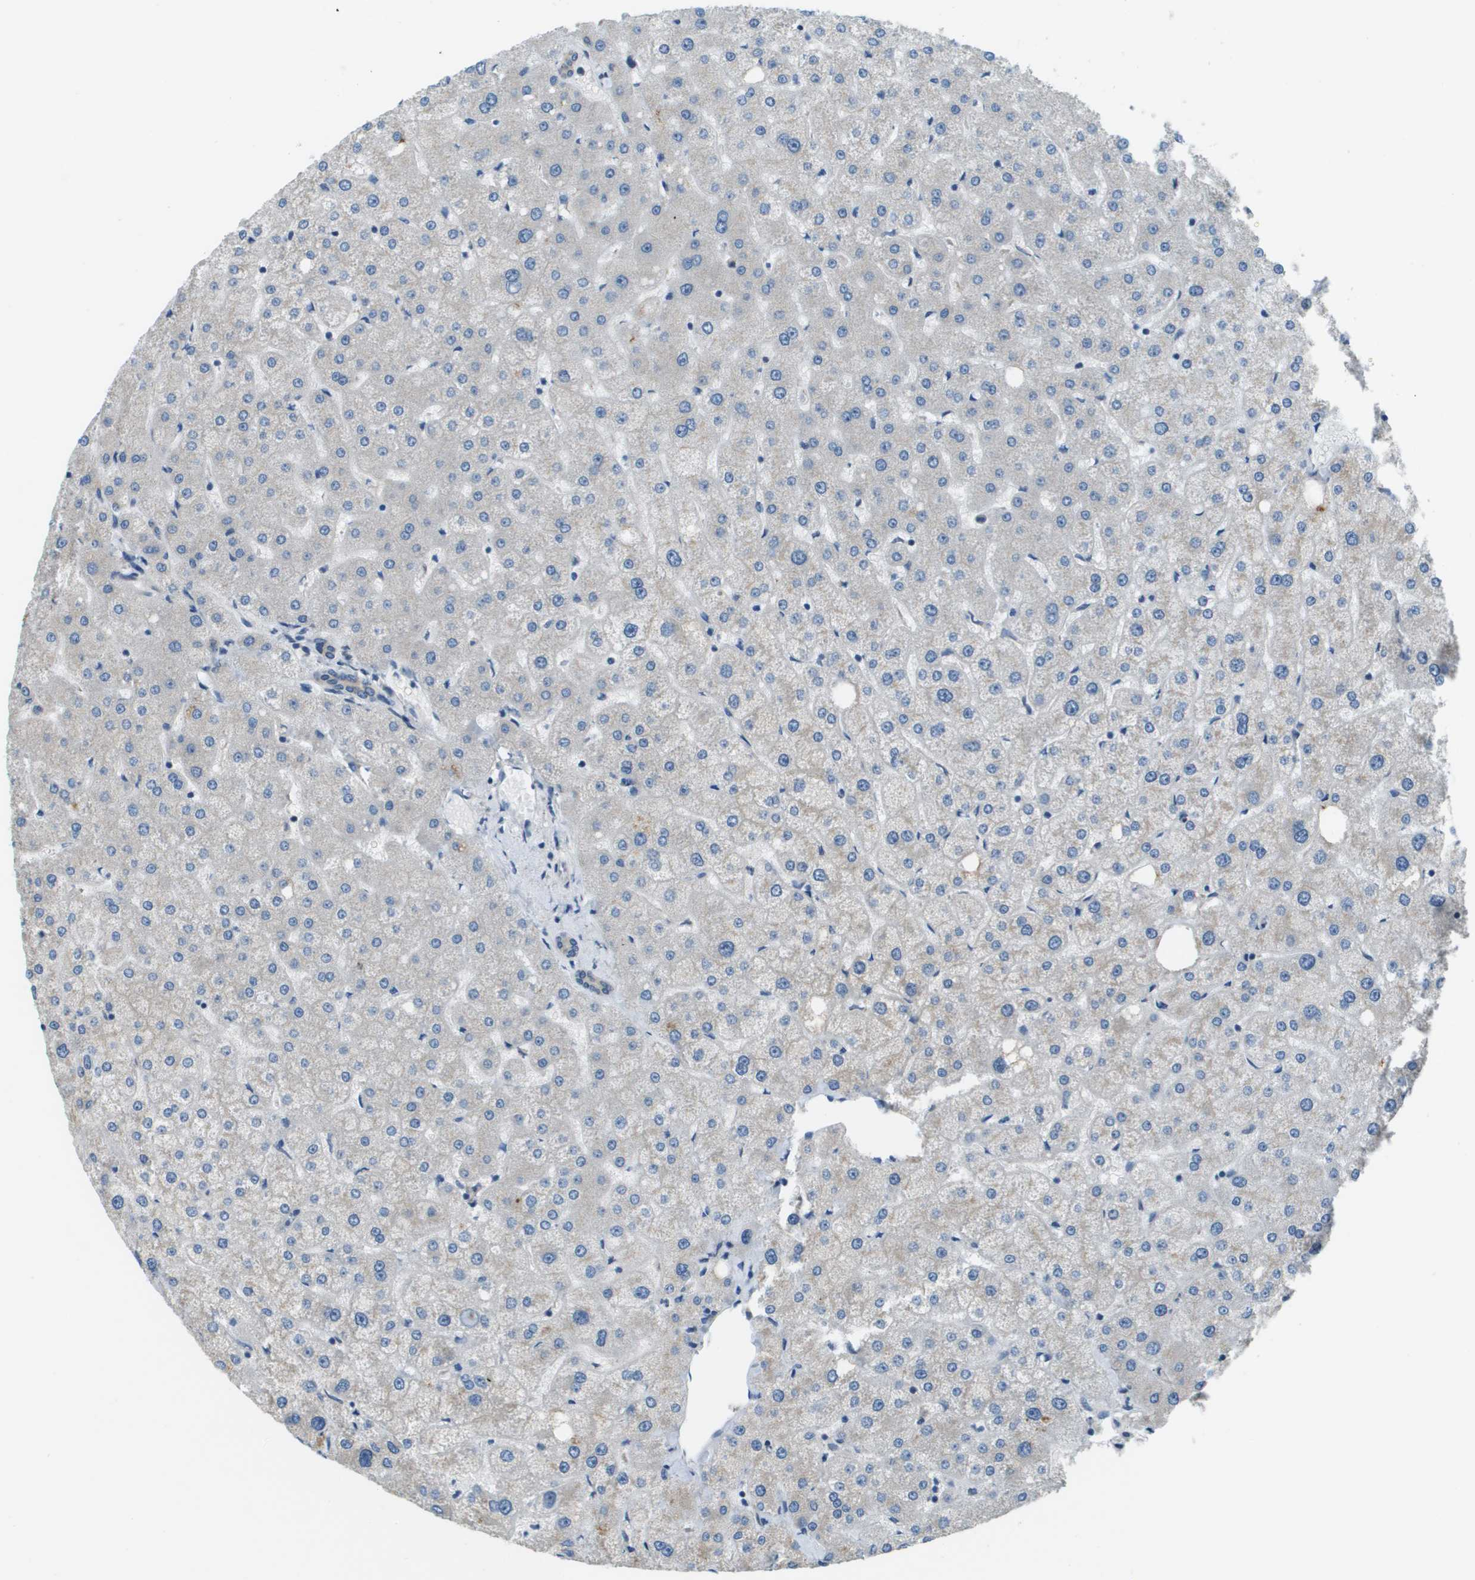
{"staining": {"intensity": "negative", "quantity": "none", "location": "none"}, "tissue": "liver", "cell_type": "Cholangiocytes", "image_type": "normal", "snomed": [{"axis": "morphology", "description": "Normal tissue, NOS"}, {"axis": "topography", "description": "Liver"}], "caption": "Normal liver was stained to show a protein in brown. There is no significant staining in cholangiocytes. (DAB IHC with hematoxylin counter stain).", "gene": "SAMSN1", "patient": {"sex": "male", "age": 73}}